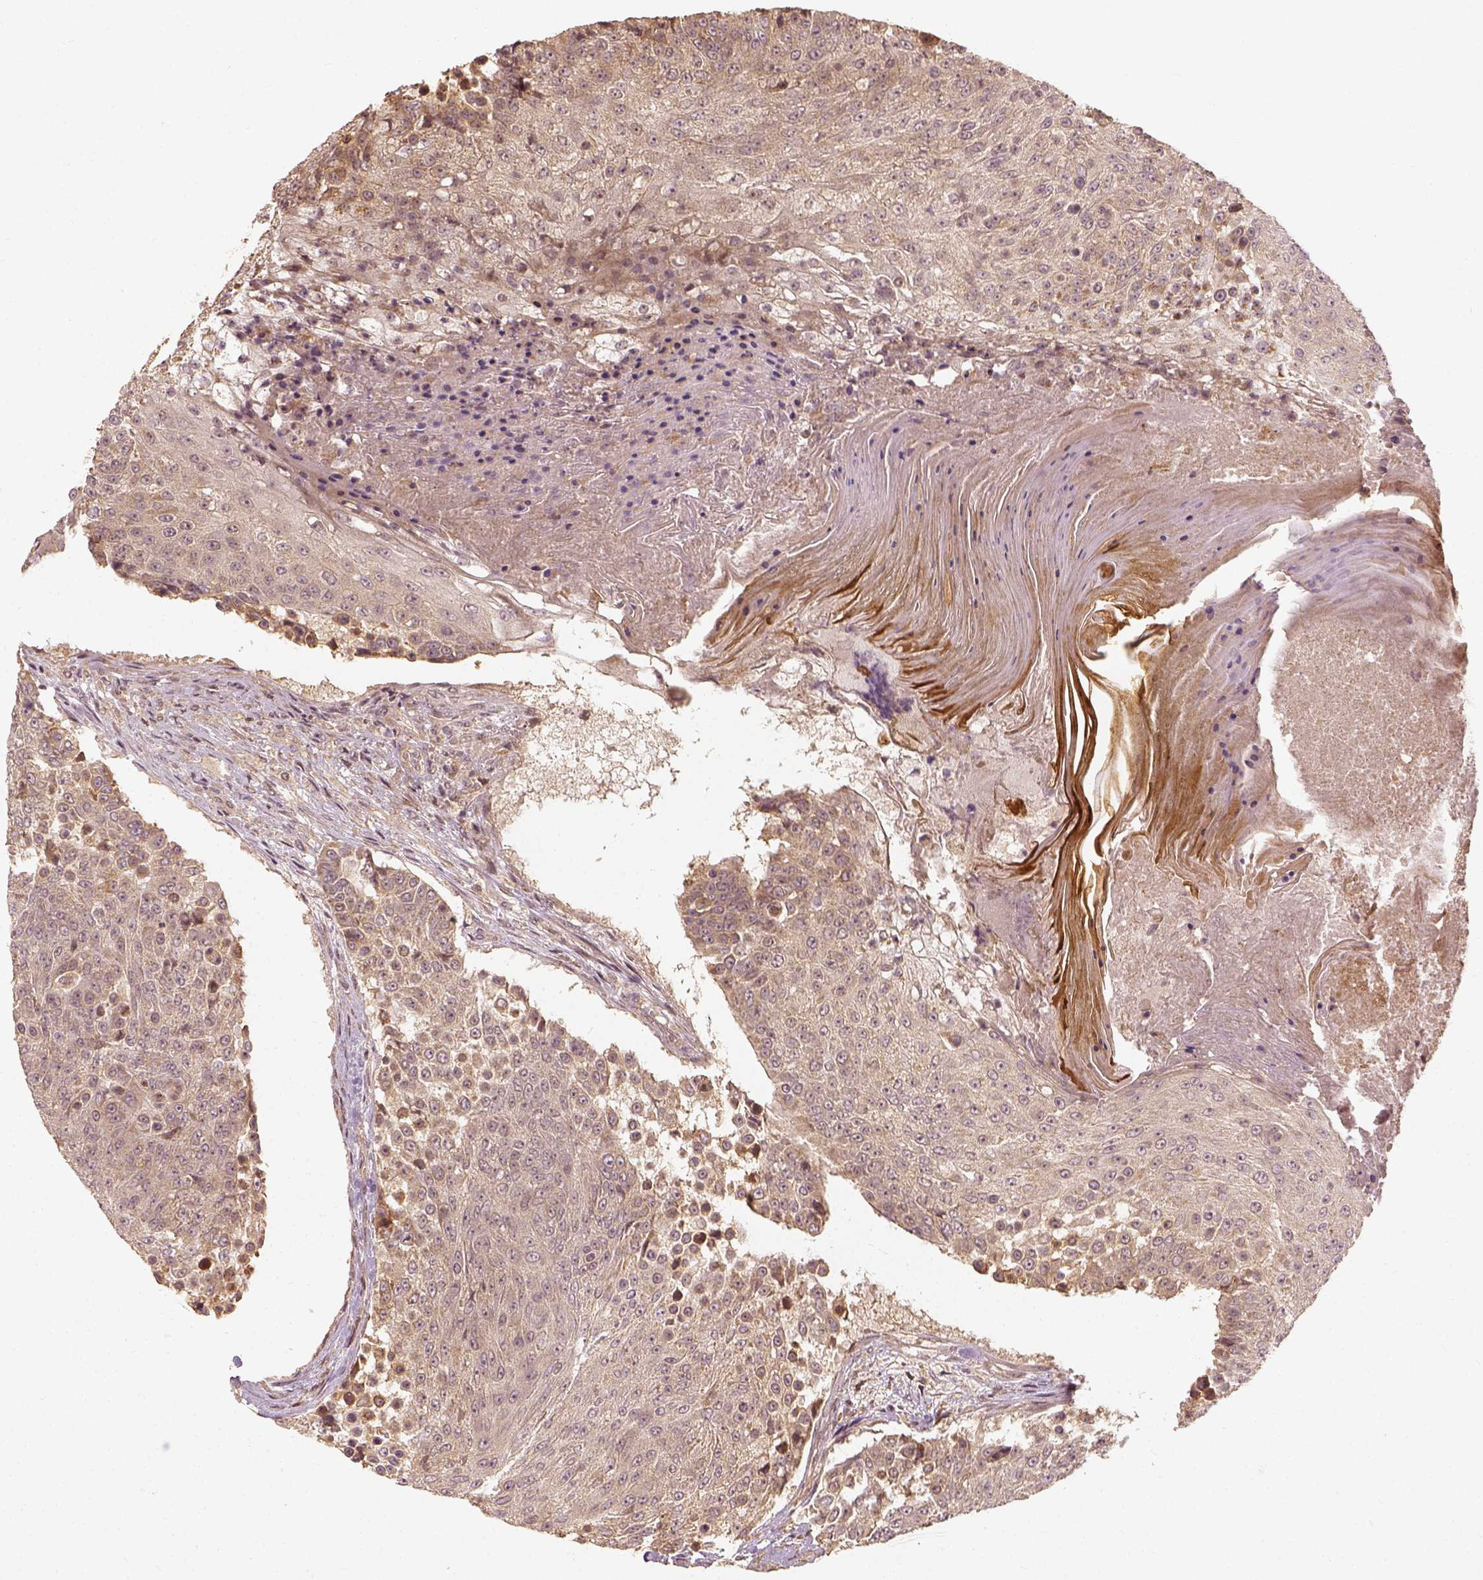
{"staining": {"intensity": "weak", "quantity": "25%-75%", "location": "cytoplasmic/membranous"}, "tissue": "urothelial cancer", "cell_type": "Tumor cells", "image_type": "cancer", "snomed": [{"axis": "morphology", "description": "Urothelial carcinoma, High grade"}, {"axis": "topography", "description": "Urinary bladder"}], "caption": "Immunohistochemical staining of human urothelial carcinoma (high-grade) displays low levels of weak cytoplasmic/membranous protein expression in about 25%-75% of tumor cells.", "gene": "VEGFA", "patient": {"sex": "female", "age": 63}}